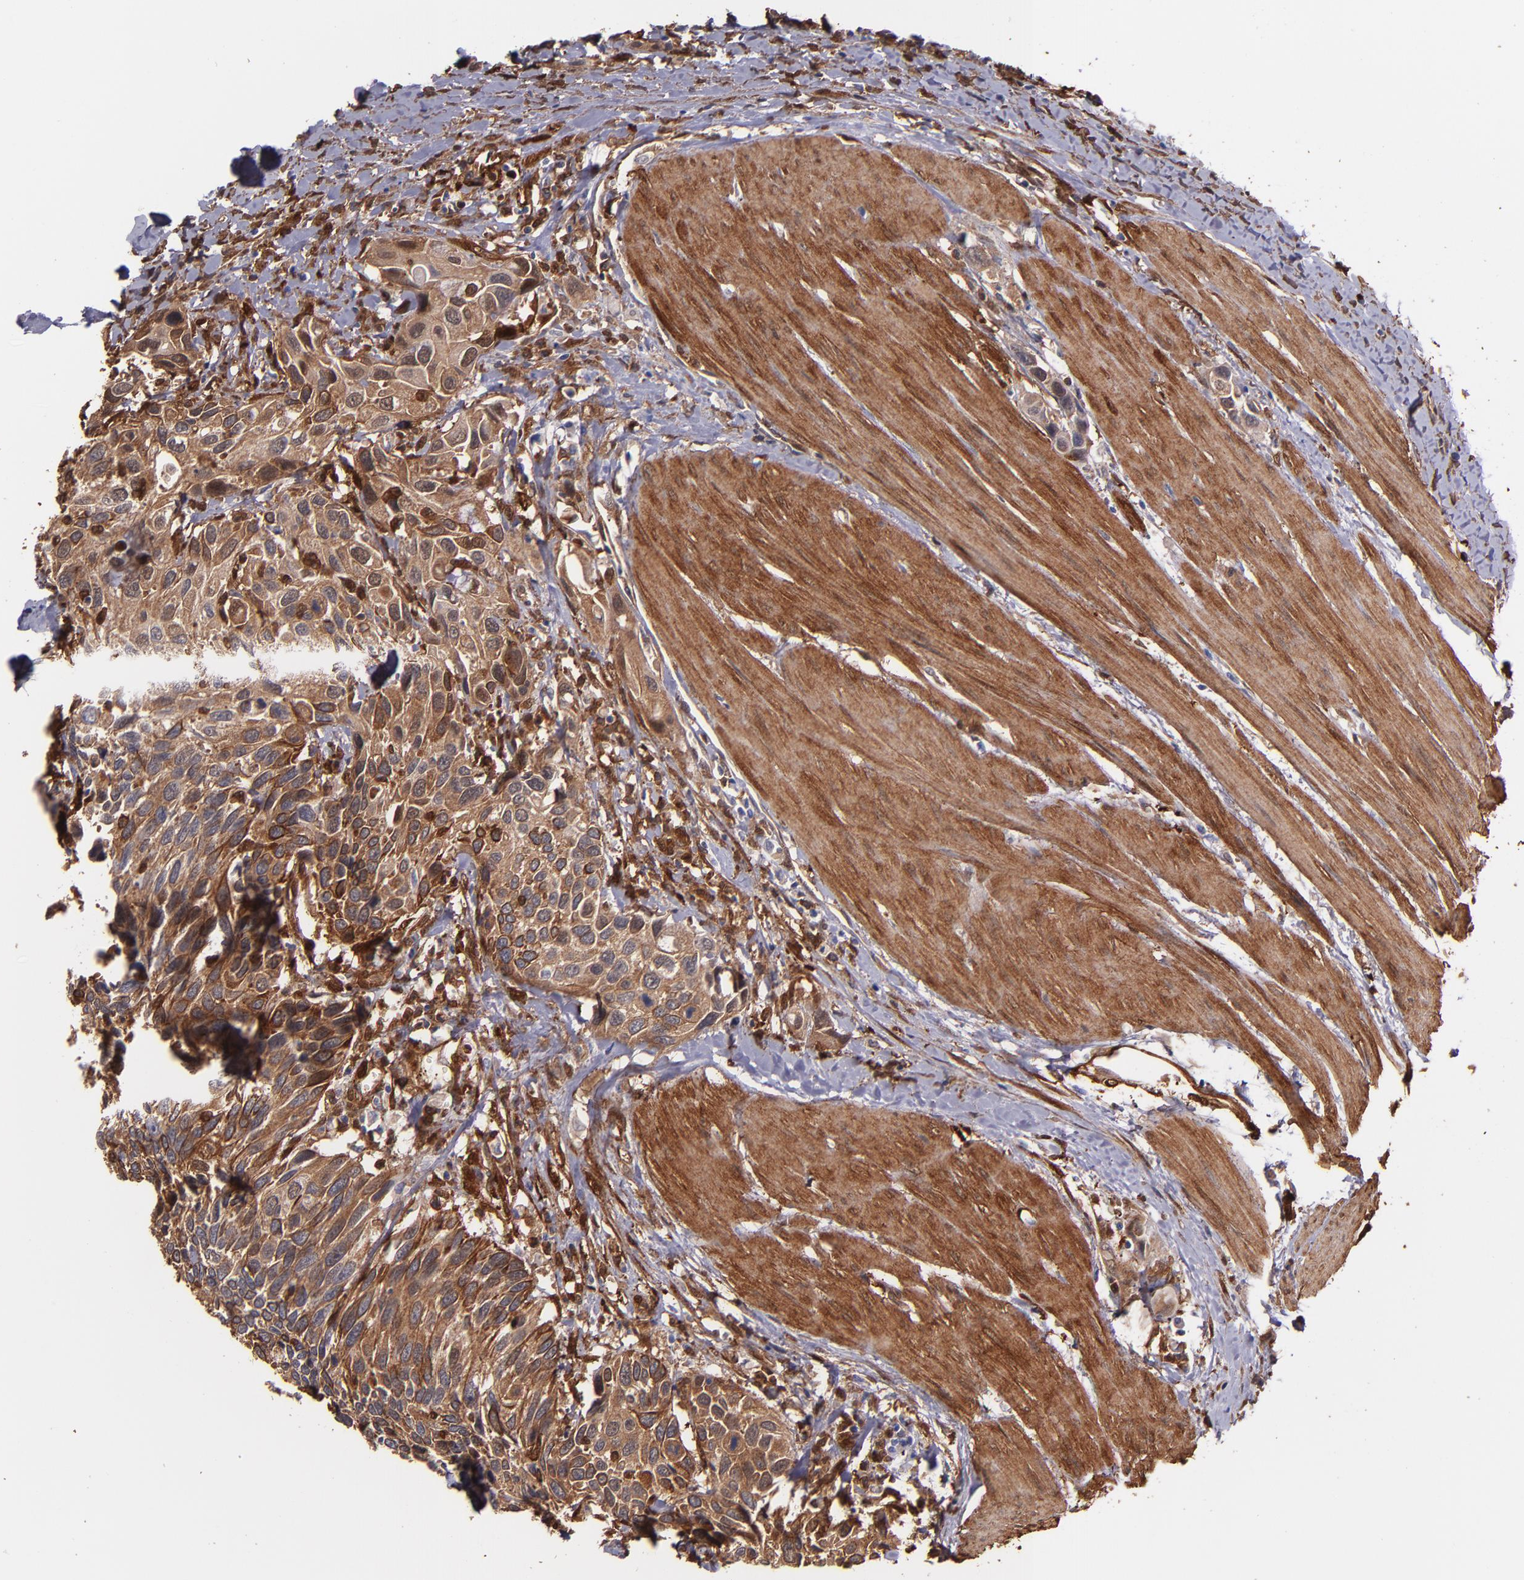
{"staining": {"intensity": "strong", "quantity": ">75%", "location": "cytoplasmic/membranous"}, "tissue": "urothelial cancer", "cell_type": "Tumor cells", "image_type": "cancer", "snomed": [{"axis": "morphology", "description": "Urothelial carcinoma, High grade"}, {"axis": "topography", "description": "Urinary bladder"}], "caption": "Immunohistochemical staining of urothelial cancer exhibits strong cytoplasmic/membranous protein positivity in approximately >75% of tumor cells.", "gene": "VCL", "patient": {"sex": "male", "age": 66}}